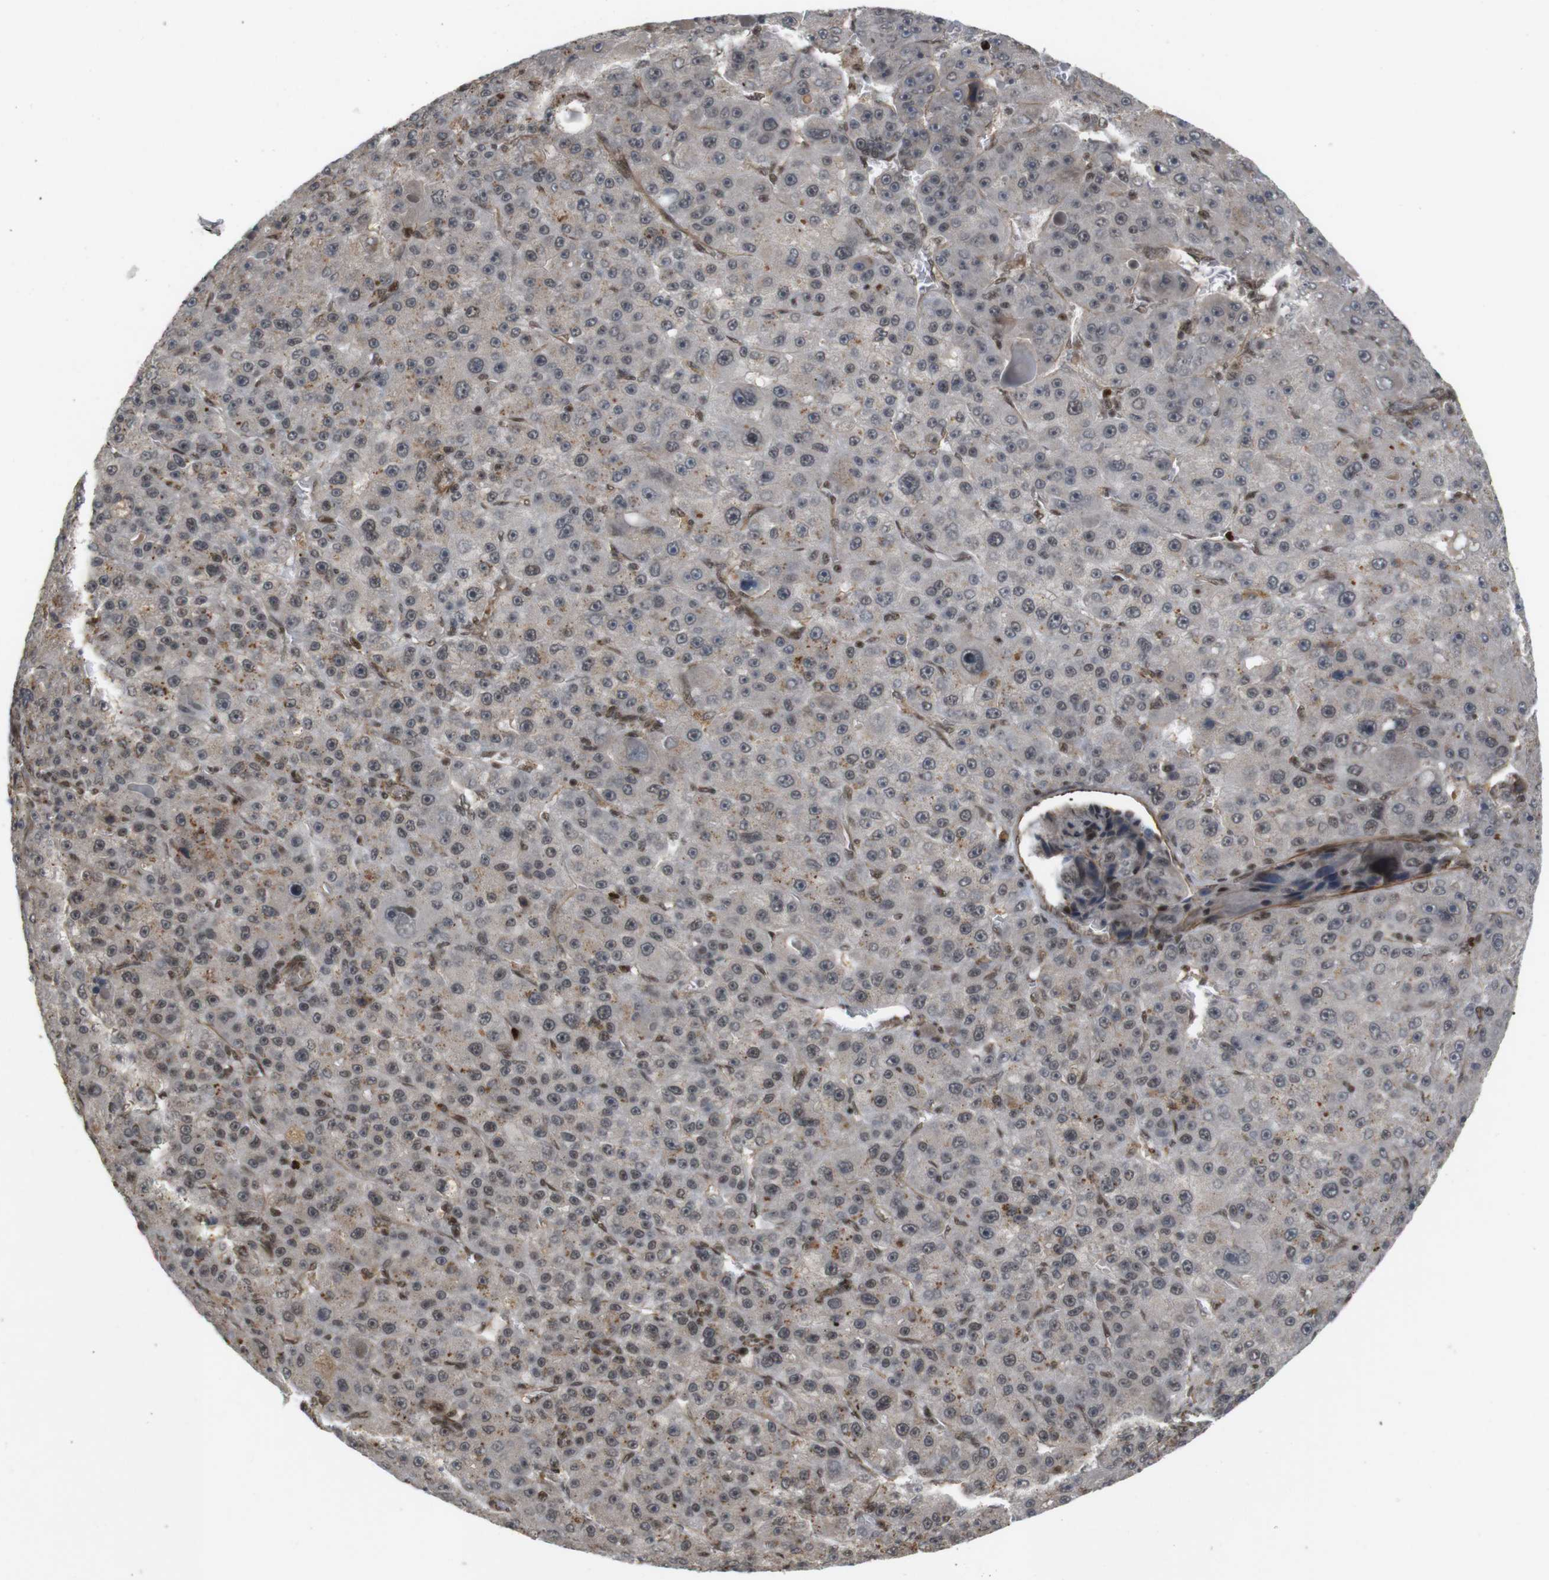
{"staining": {"intensity": "weak", "quantity": ">75%", "location": "nuclear"}, "tissue": "liver cancer", "cell_type": "Tumor cells", "image_type": "cancer", "snomed": [{"axis": "morphology", "description": "Carcinoma, Hepatocellular, NOS"}, {"axis": "topography", "description": "Liver"}], "caption": "A brown stain labels weak nuclear expression of a protein in liver cancer tumor cells. Ihc stains the protein of interest in brown and the nuclei are stained blue.", "gene": "SP2", "patient": {"sex": "male", "age": 76}}